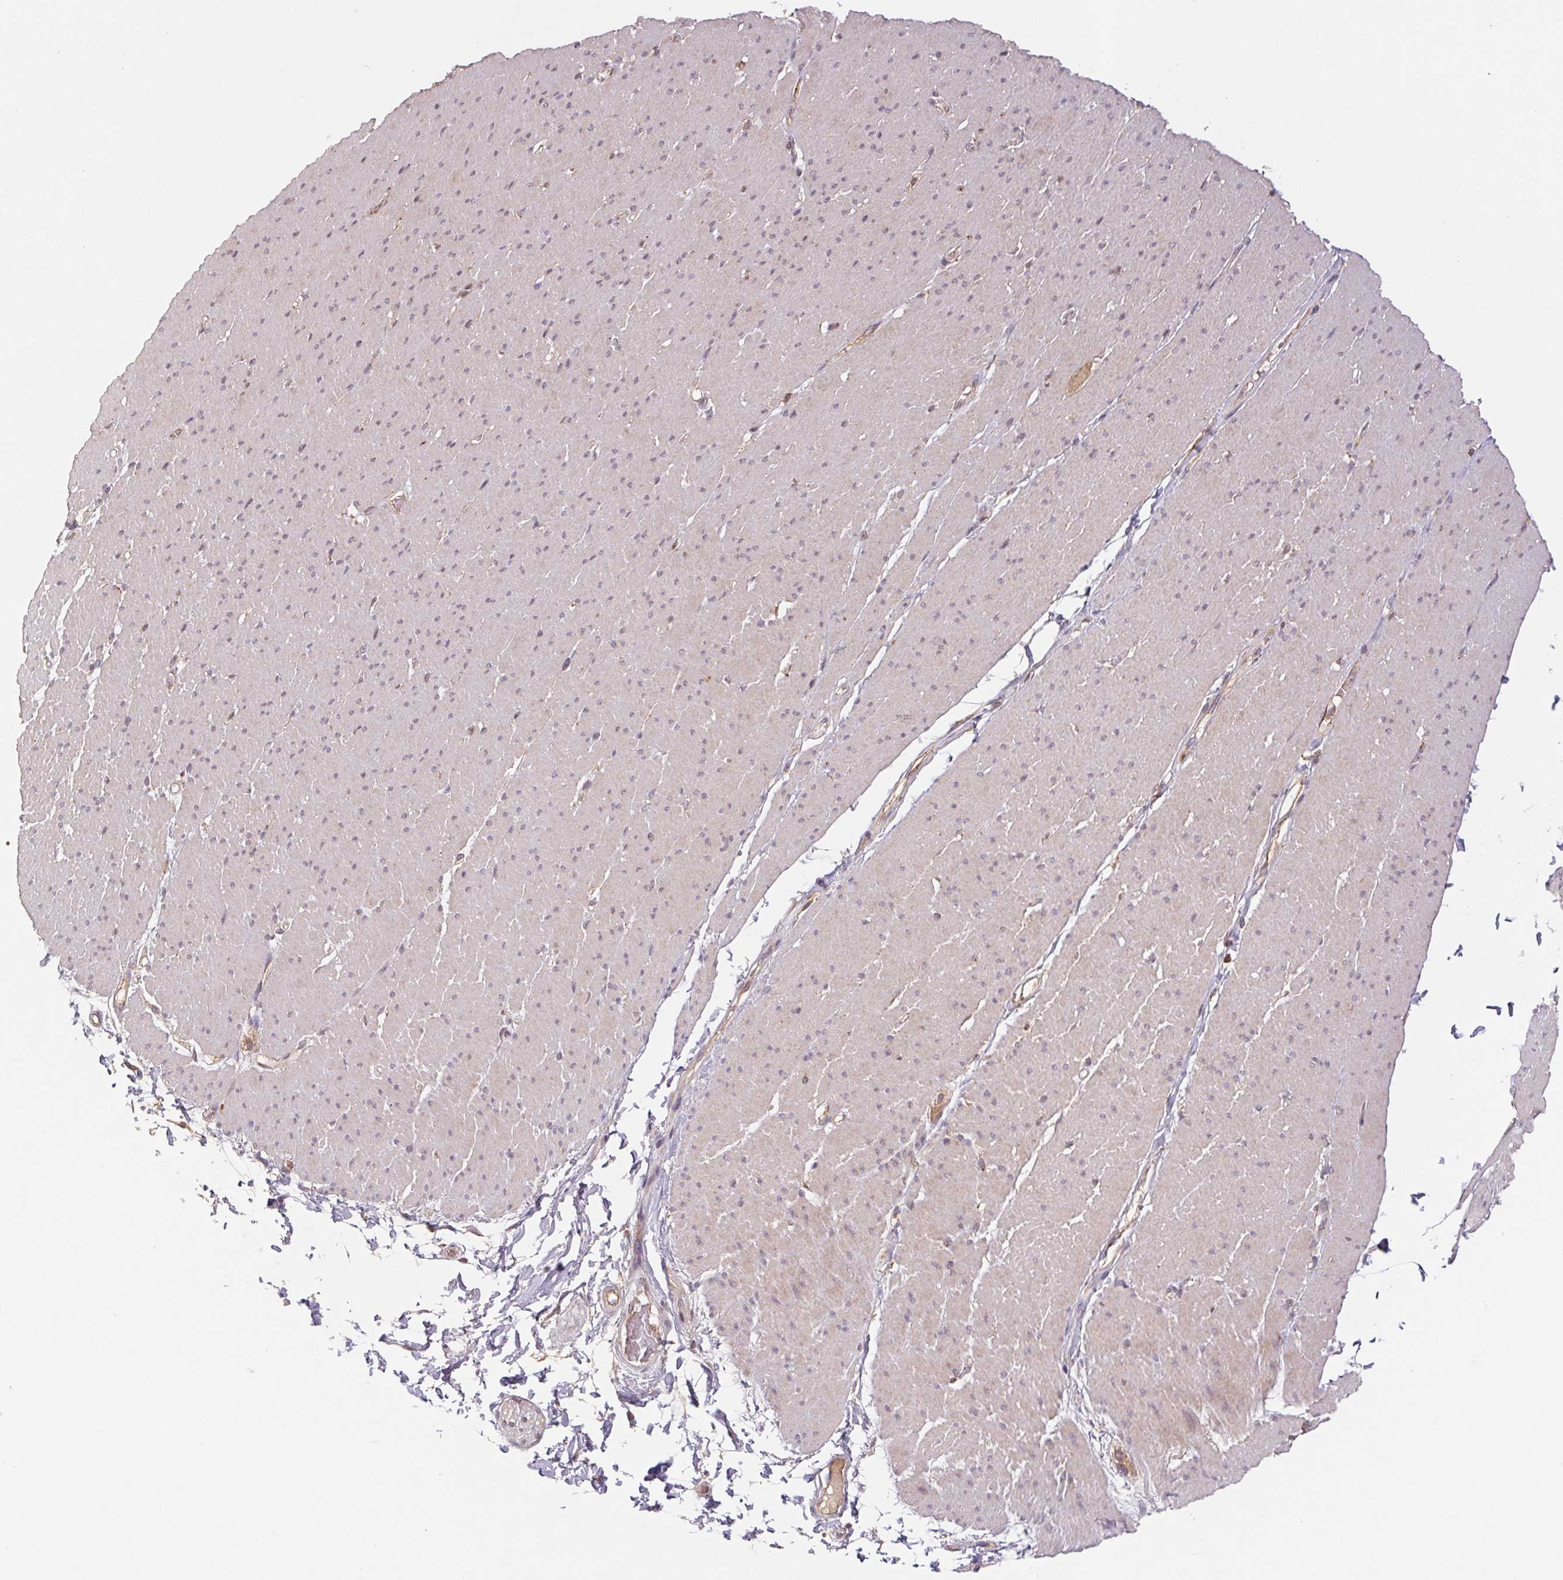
{"staining": {"intensity": "weak", "quantity": "25%-75%", "location": "cytoplasmic/membranous"}, "tissue": "smooth muscle", "cell_type": "Smooth muscle cells", "image_type": "normal", "snomed": [{"axis": "morphology", "description": "Normal tissue, NOS"}, {"axis": "topography", "description": "Smooth muscle"}, {"axis": "topography", "description": "Rectum"}], "caption": "Smooth muscle stained with a brown dye demonstrates weak cytoplasmic/membranous positive positivity in approximately 25%-75% of smooth muscle cells.", "gene": "MTHFD1L", "patient": {"sex": "male", "age": 53}}